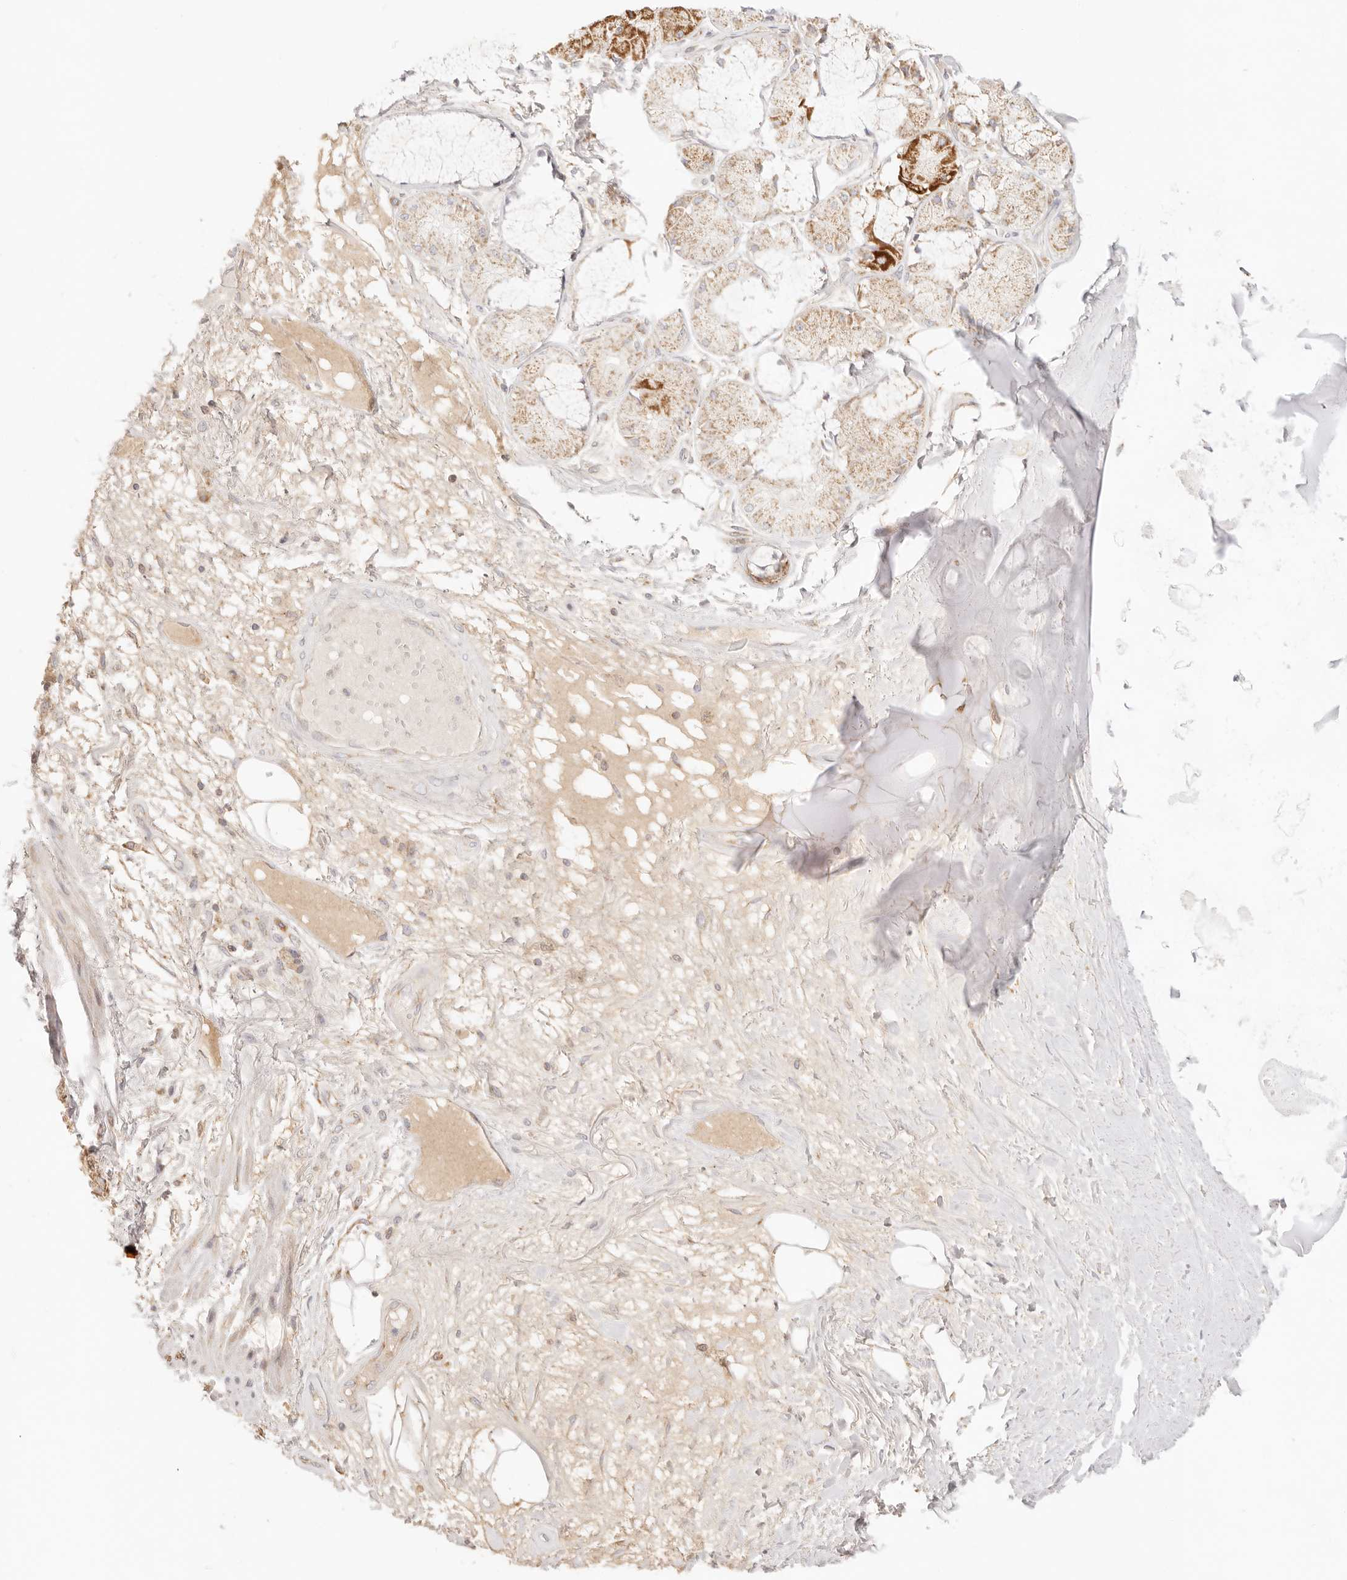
{"staining": {"intensity": "weak", "quantity": "25%-75%", "location": "cytoplasmic/membranous"}, "tissue": "adipose tissue", "cell_type": "Adipocytes", "image_type": "normal", "snomed": [{"axis": "morphology", "description": "Normal tissue, NOS"}, {"axis": "topography", "description": "Bronchus"}], "caption": "A high-resolution photomicrograph shows IHC staining of benign adipose tissue, which displays weak cytoplasmic/membranous expression in approximately 25%-75% of adipocytes. (DAB IHC, brown staining for protein, blue staining for nuclei).", "gene": "COA6", "patient": {"sex": "male", "age": 66}}